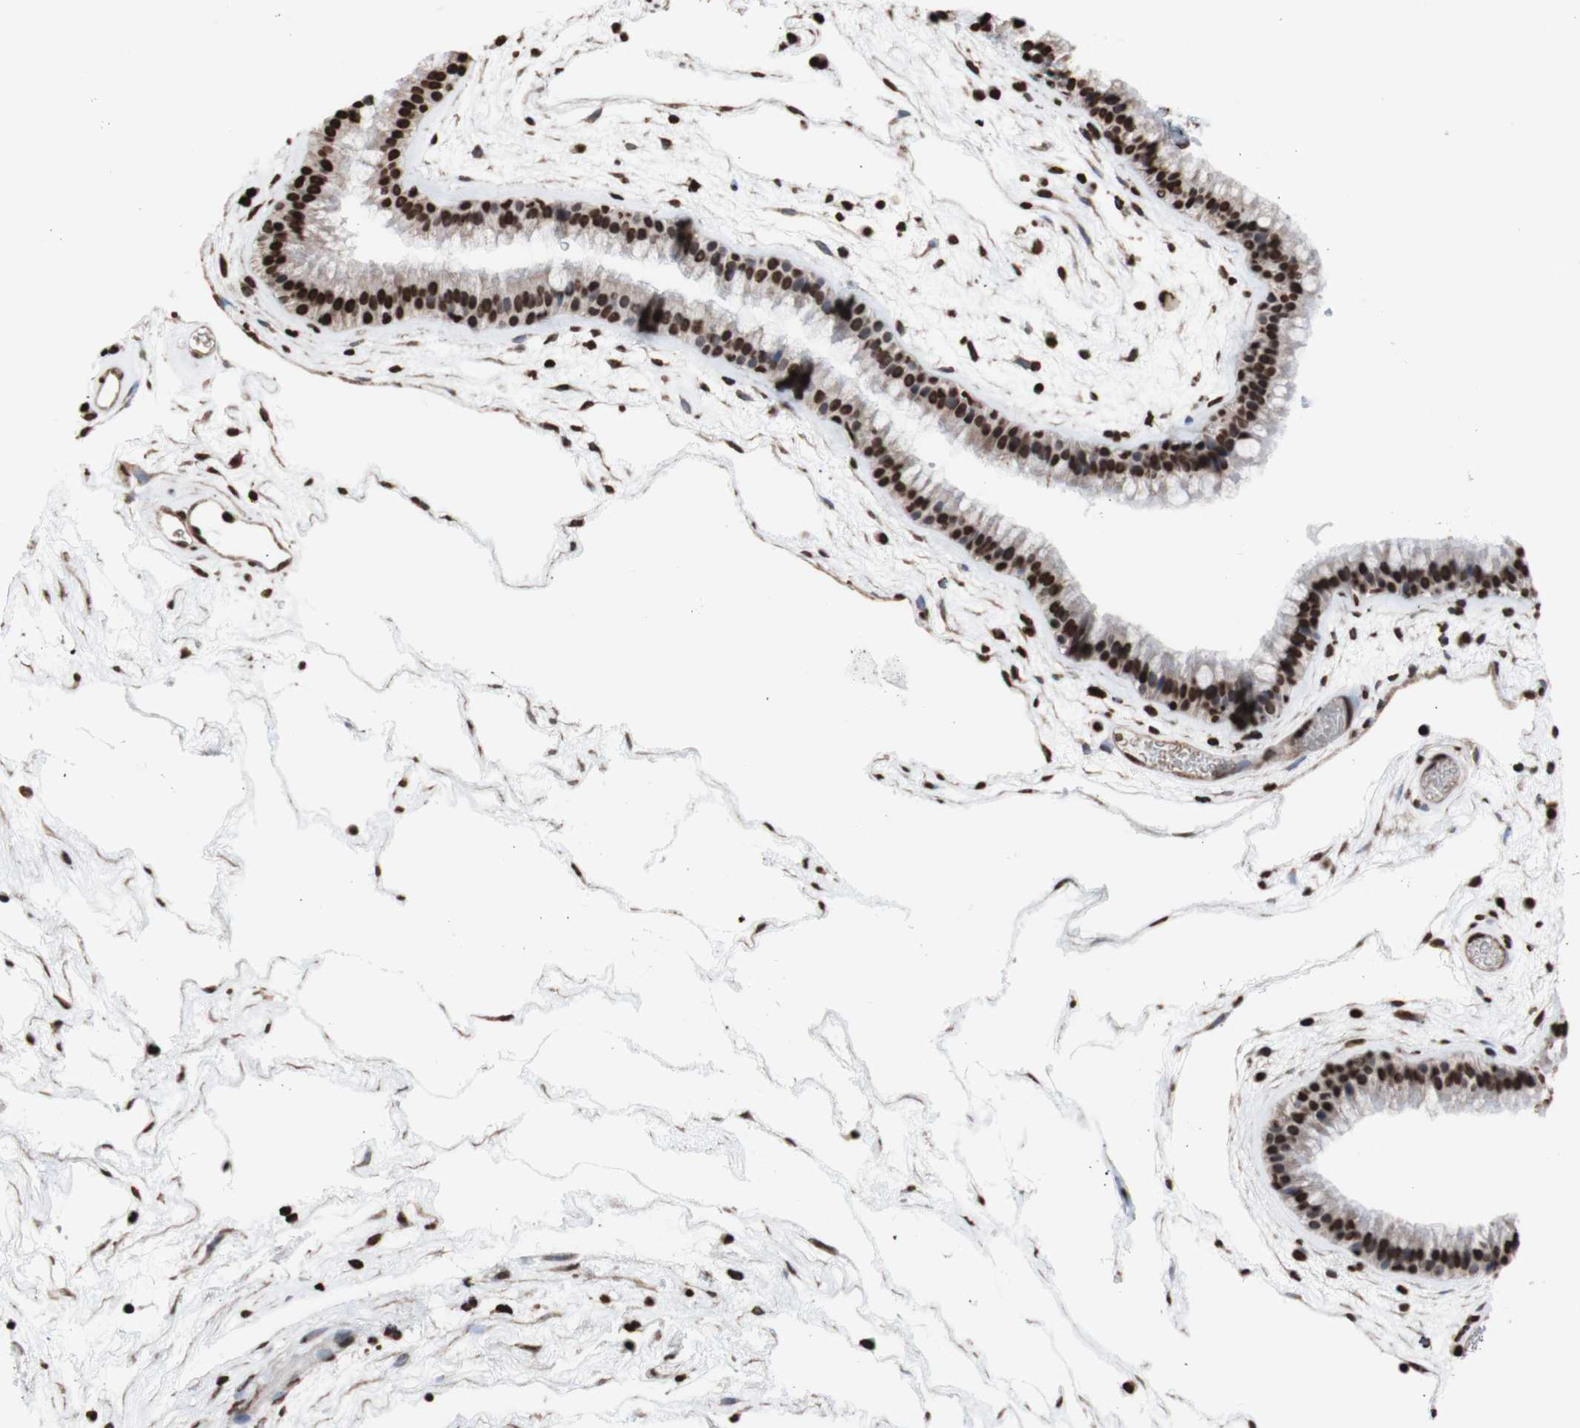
{"staining": {"intensity": "strong", "quantity": ">75%", "location": "nuclear"}, "tissue": "nasopharynx", "cell_type": "Respiratory epithelial cells", "image_type": "normal", "snomed": [{"axis": "morphology", "description": "Normal tissue, NOS"}, {"axis": "morphology", "description": "Inflammation, NOS"}, {"axis": "topography", "description": "Nasopharynx"}], "caption": "IHC (DAB (3,3'-diaminobenzidine)) staining of normal nasopharynx demonstrates strong nuclear protein positivity in approximately >75% of respiratory epithelial cells. The staining was performed using DAB (3,3'-diaminobenzidine), with brown indicating positive protein expression. Nuclei are stained blue with hematoxylin.", "gene": "SNAI2", "patient": {"sex": "male", "age": 48}}